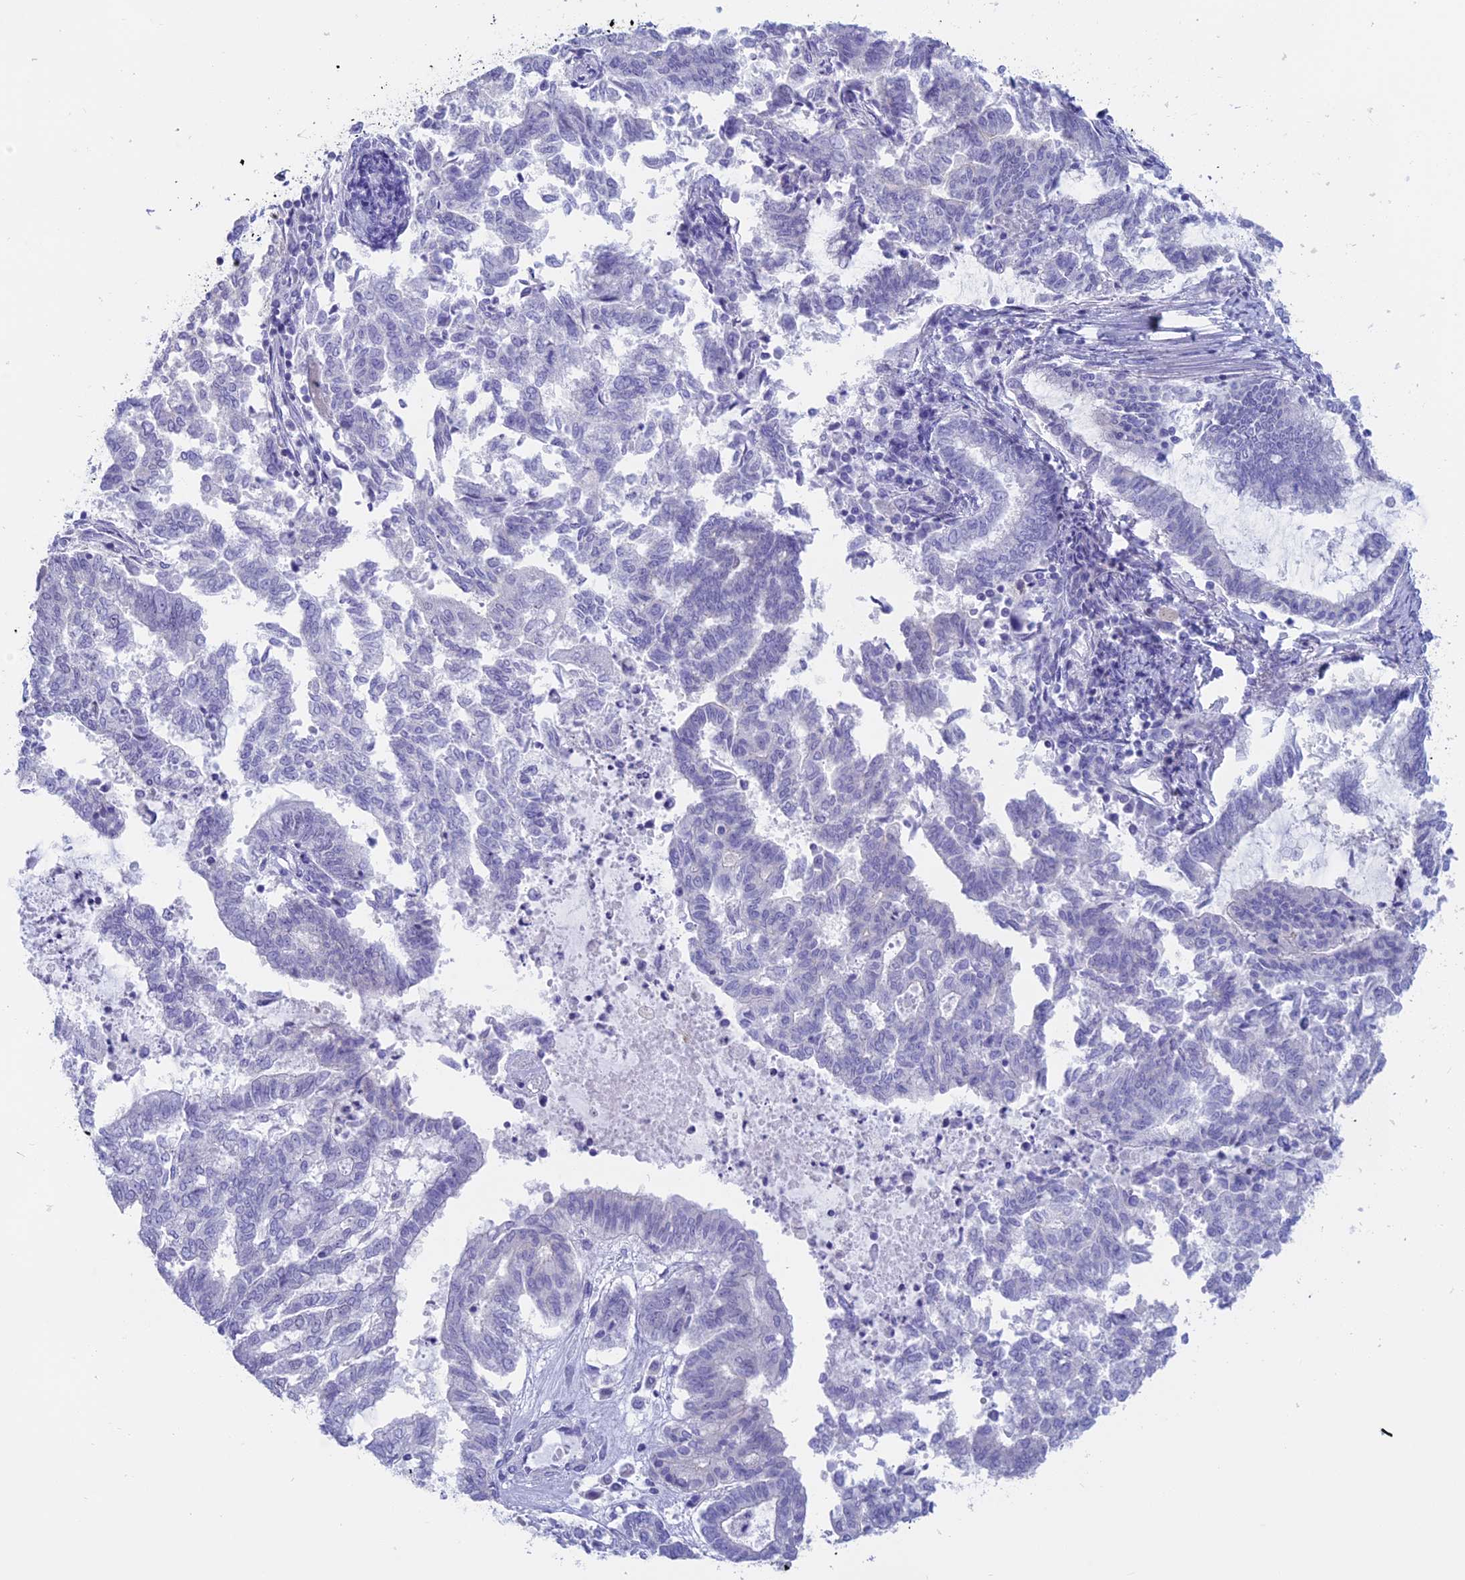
{"staining": {"intensity": "negative", "quantity": "none", "location": "none"}, "tissue": "endometrial cancer", "cell_type": "Tumor cells", "image_type": "cancer", "snomed": [{"axis": "morphology", "description": "Adenocarcinoma, NOS"}, {"axis": "topography", "description": "Endometrium"}], "caption": "There is no significant staining in tumor cells of endometrial cancer (adenocarcinoma).", "gene": "RP1", "patient": {"sex": "female", "age": 79}}